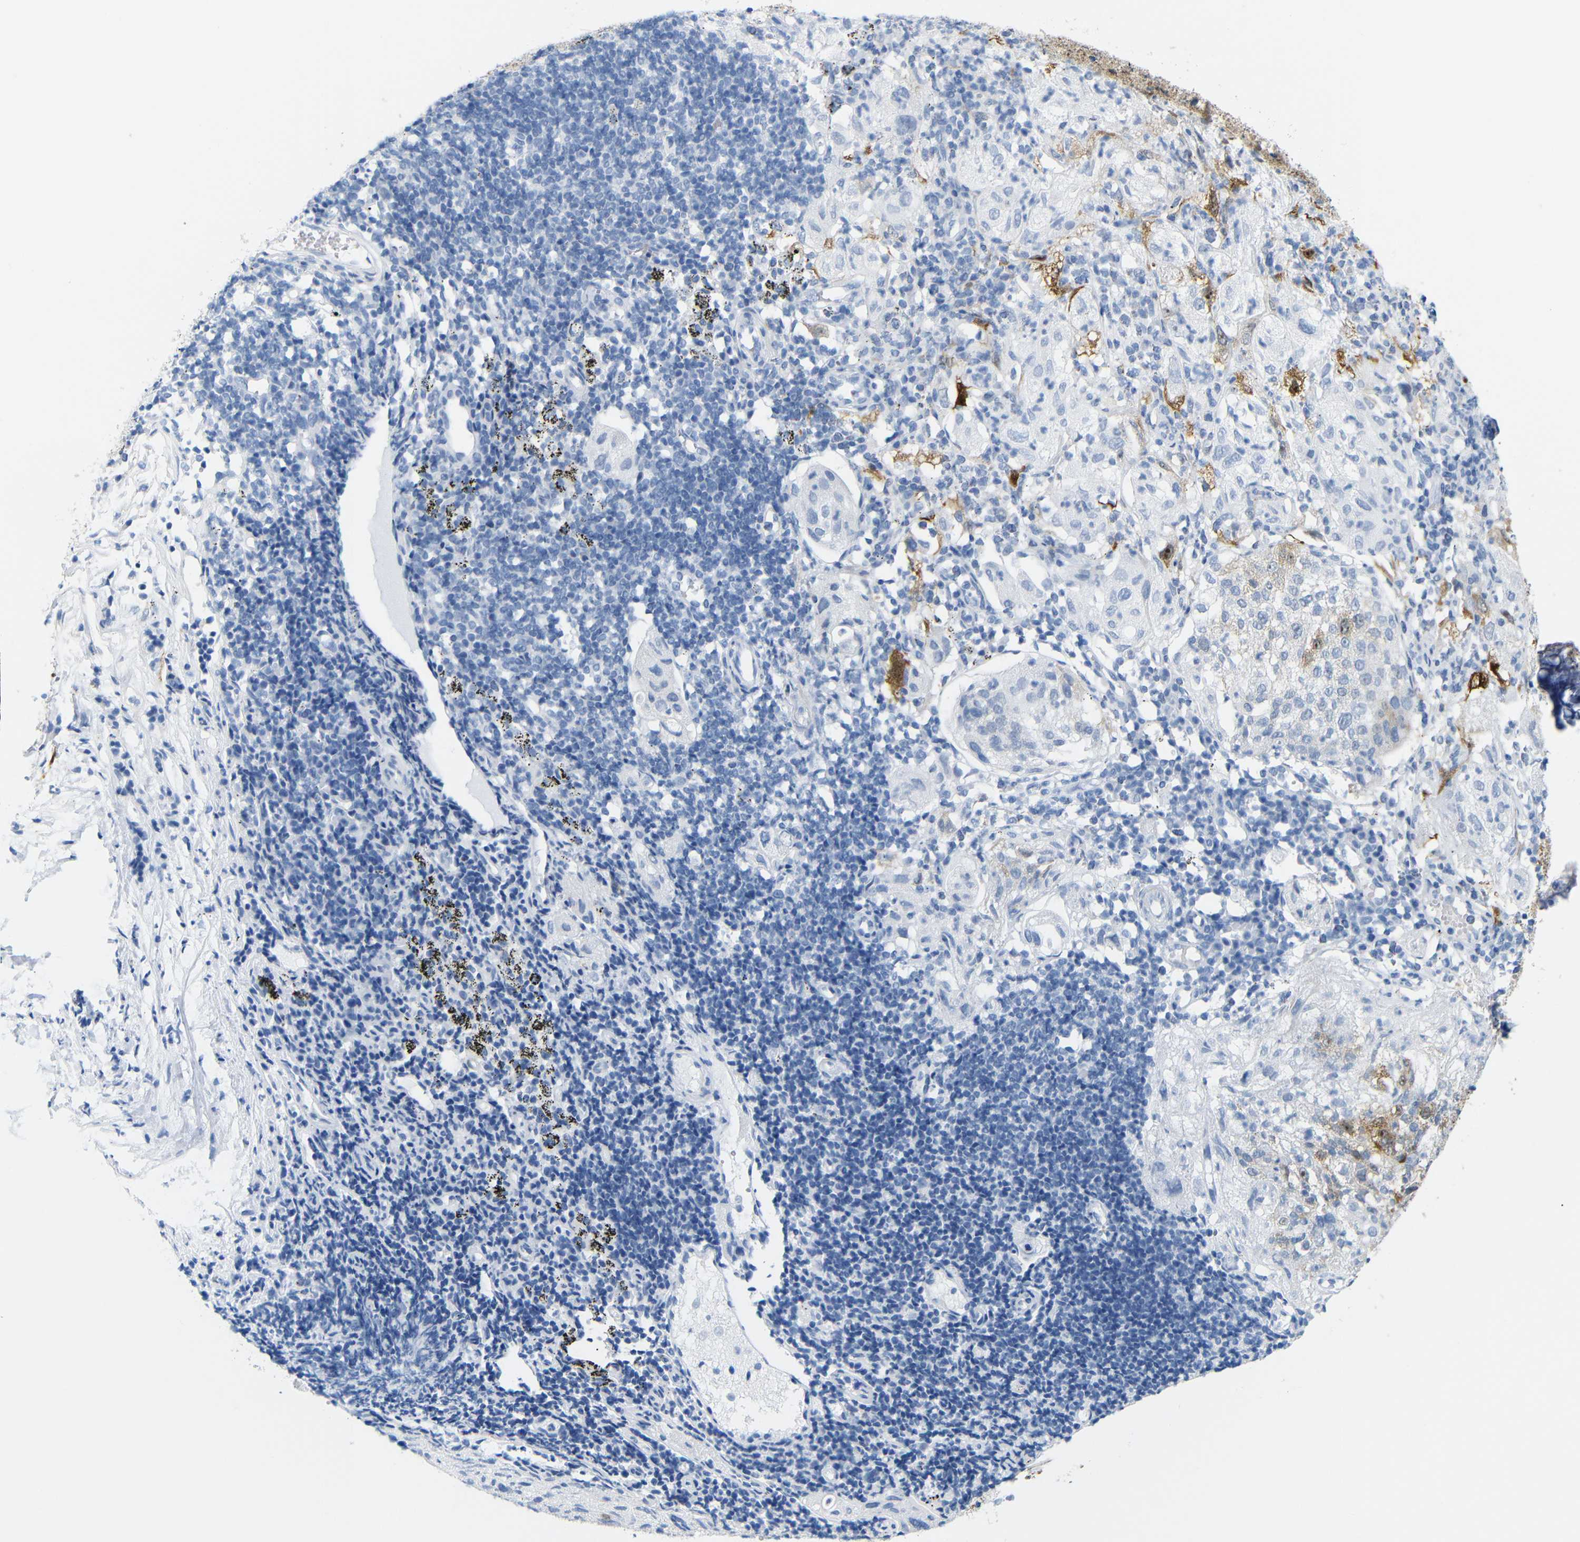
{"staining": {"intensity": "weak", "quantity": "<25%", "location": "cytoplasmic/membranous,nuclear"}, "tissue": "lung cancer", "cell_type": "Tumor cells", "image_type": "cancer", "snomed": [{"axis": "morphology", "description": "Inflammation, NOS"}, {"axis": "morphology", "description": "Squamous cell carcinoma, NOS"}, {"axis": "topography", "description": "Lymph node"}, {"axis": "topography", "description": "Soft tissue"}, {"axis": "topography", "description": "Lung"}], "caption": "Tumor cells show no significant protein expression in squamous cell carcinoma (lung). The staining was performed using DAB to visualize the protein expression in brown, while the nuclei were stained in blue with hematoxylin (Magnification: 20x).", "gene": "MT1A", "patient": {"sex": "male", "age": 66}}